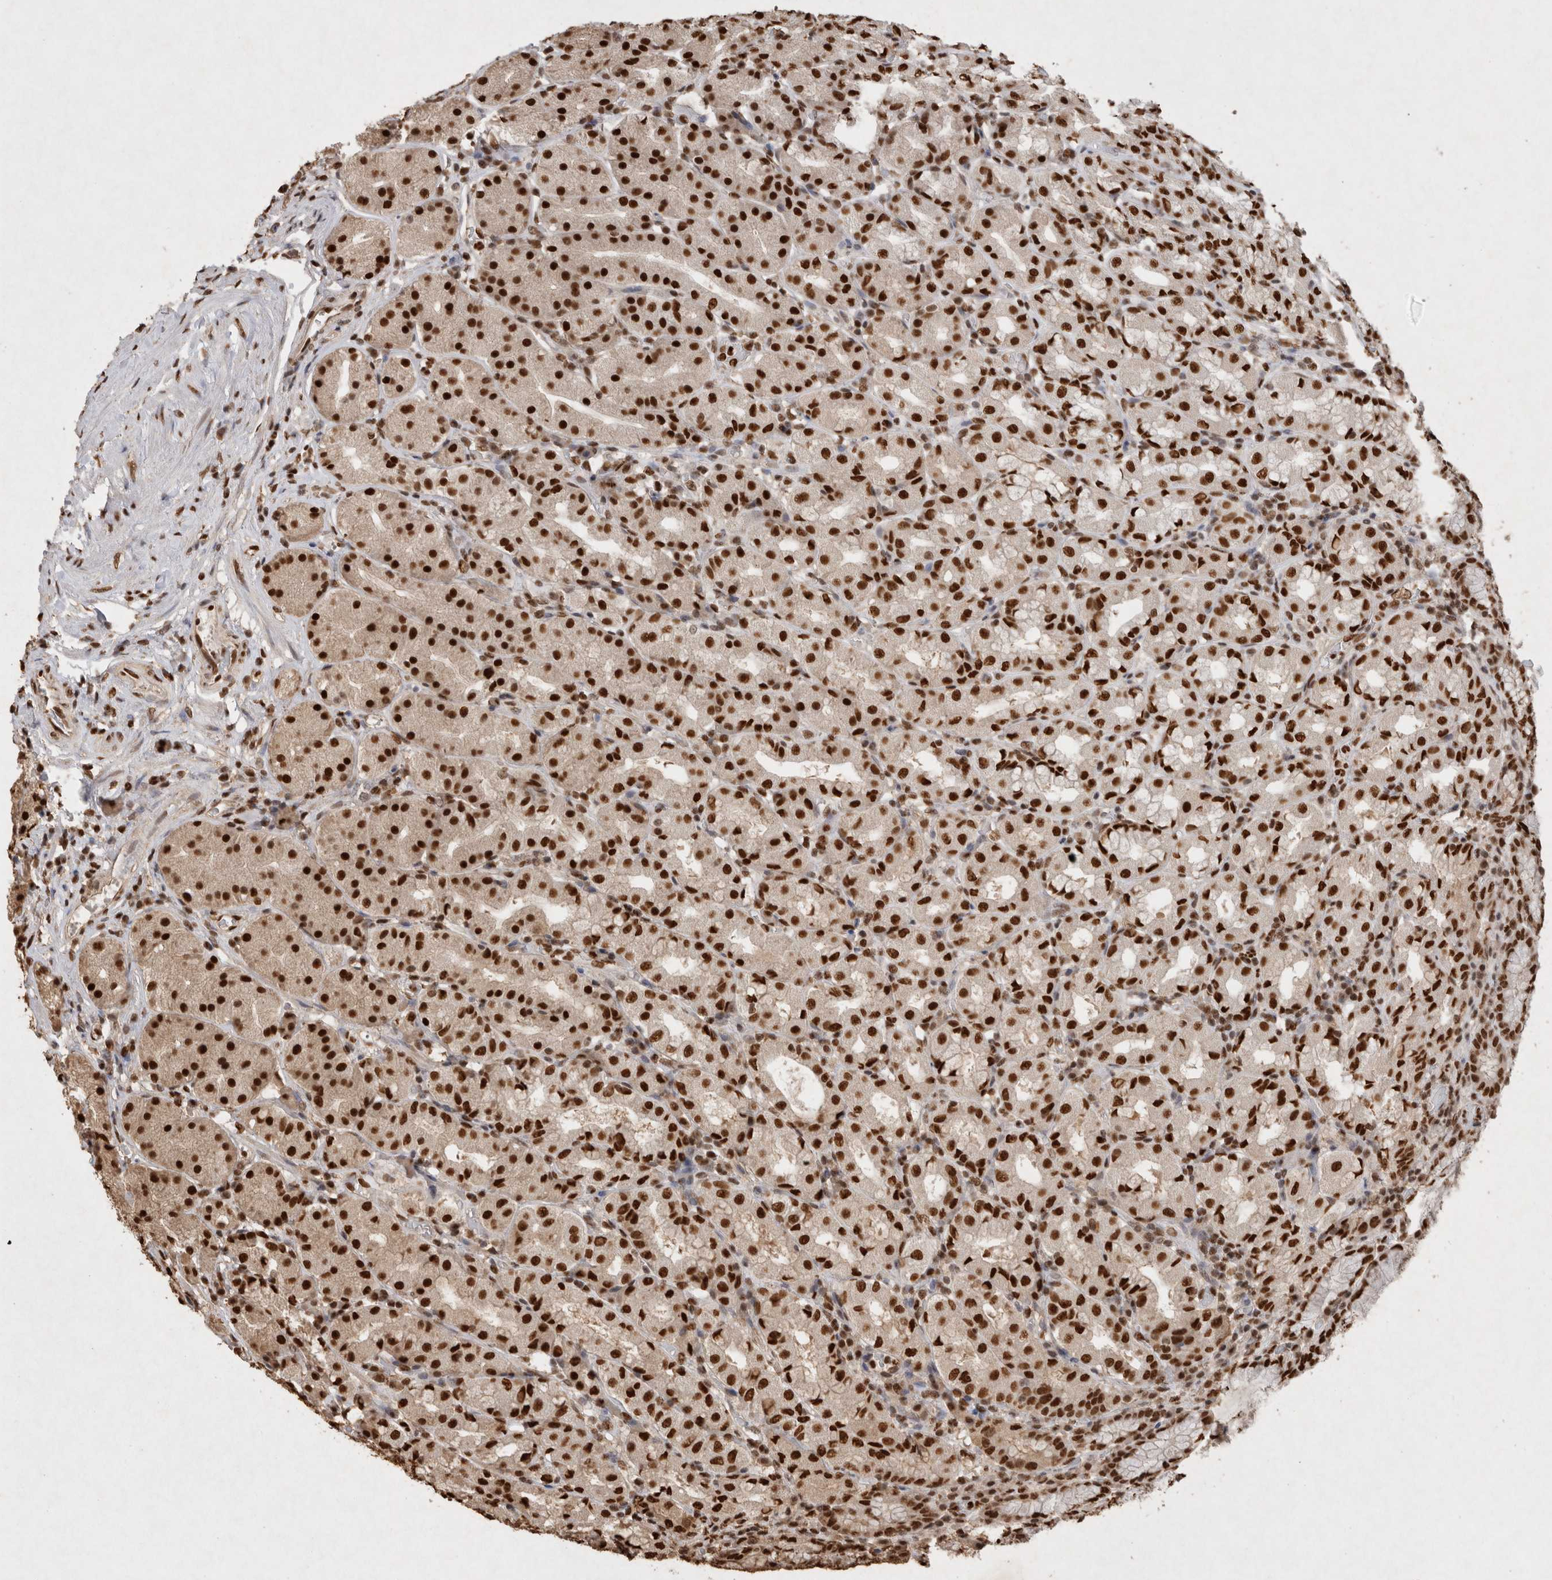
{"staining": {"intensity": "strong", "quantity": ">75%", "location": "nuclear"}, "tissue": "stomach", "cell_type": "Glandular cells", "image_type": "normal", "snomed": [{"axis": "morphology", "description": "Normal tissue, NOS"}, {"axis": "topography", "description": "Stomach, lower"}], "caption": "Immunohistochemical staining of normal human stomach reveals strong nuclear protein staining in approximately >75% of glandular cells.", "gene": "HDGF", "patient": {"sex": "female", "age": 56}}